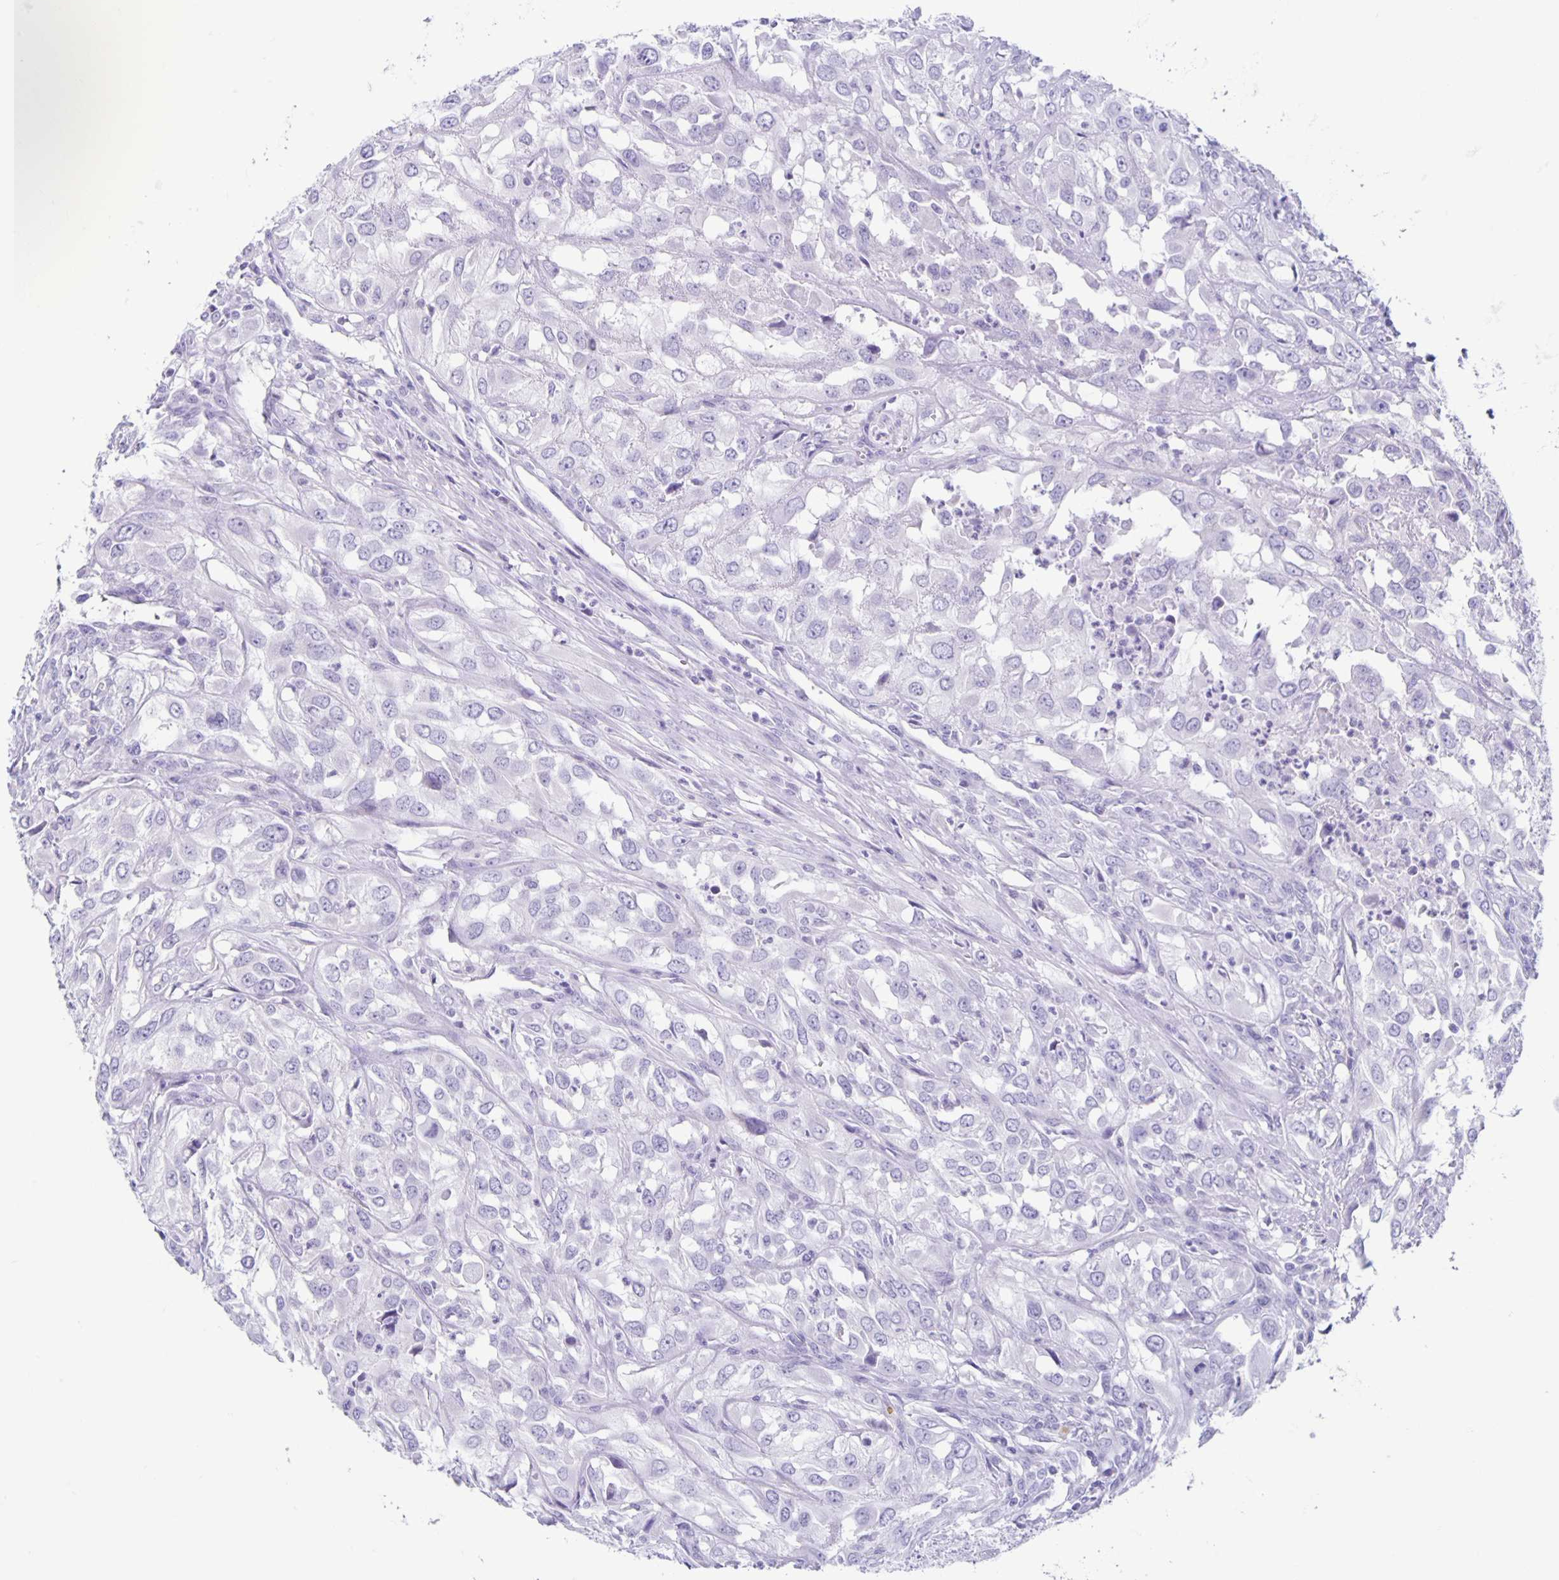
{"staining": {"intensity": "negative", "quantity": "none", "location": "none"}, "tissue": "urothelial cancer", "cell_type": "Tumor cells", "image_type": "cancer", "snomed": [{"axis": "morphology", "description": "Urothelial carcinoma, High grade"}, {"axis": "topography", "description": "Urinary bladder"}], "caption": "IHC of urothelial cancer displays no positivity in tumor cells.", "gene": "CT45A5", "patient": {"sex": "male", "age": 67}}